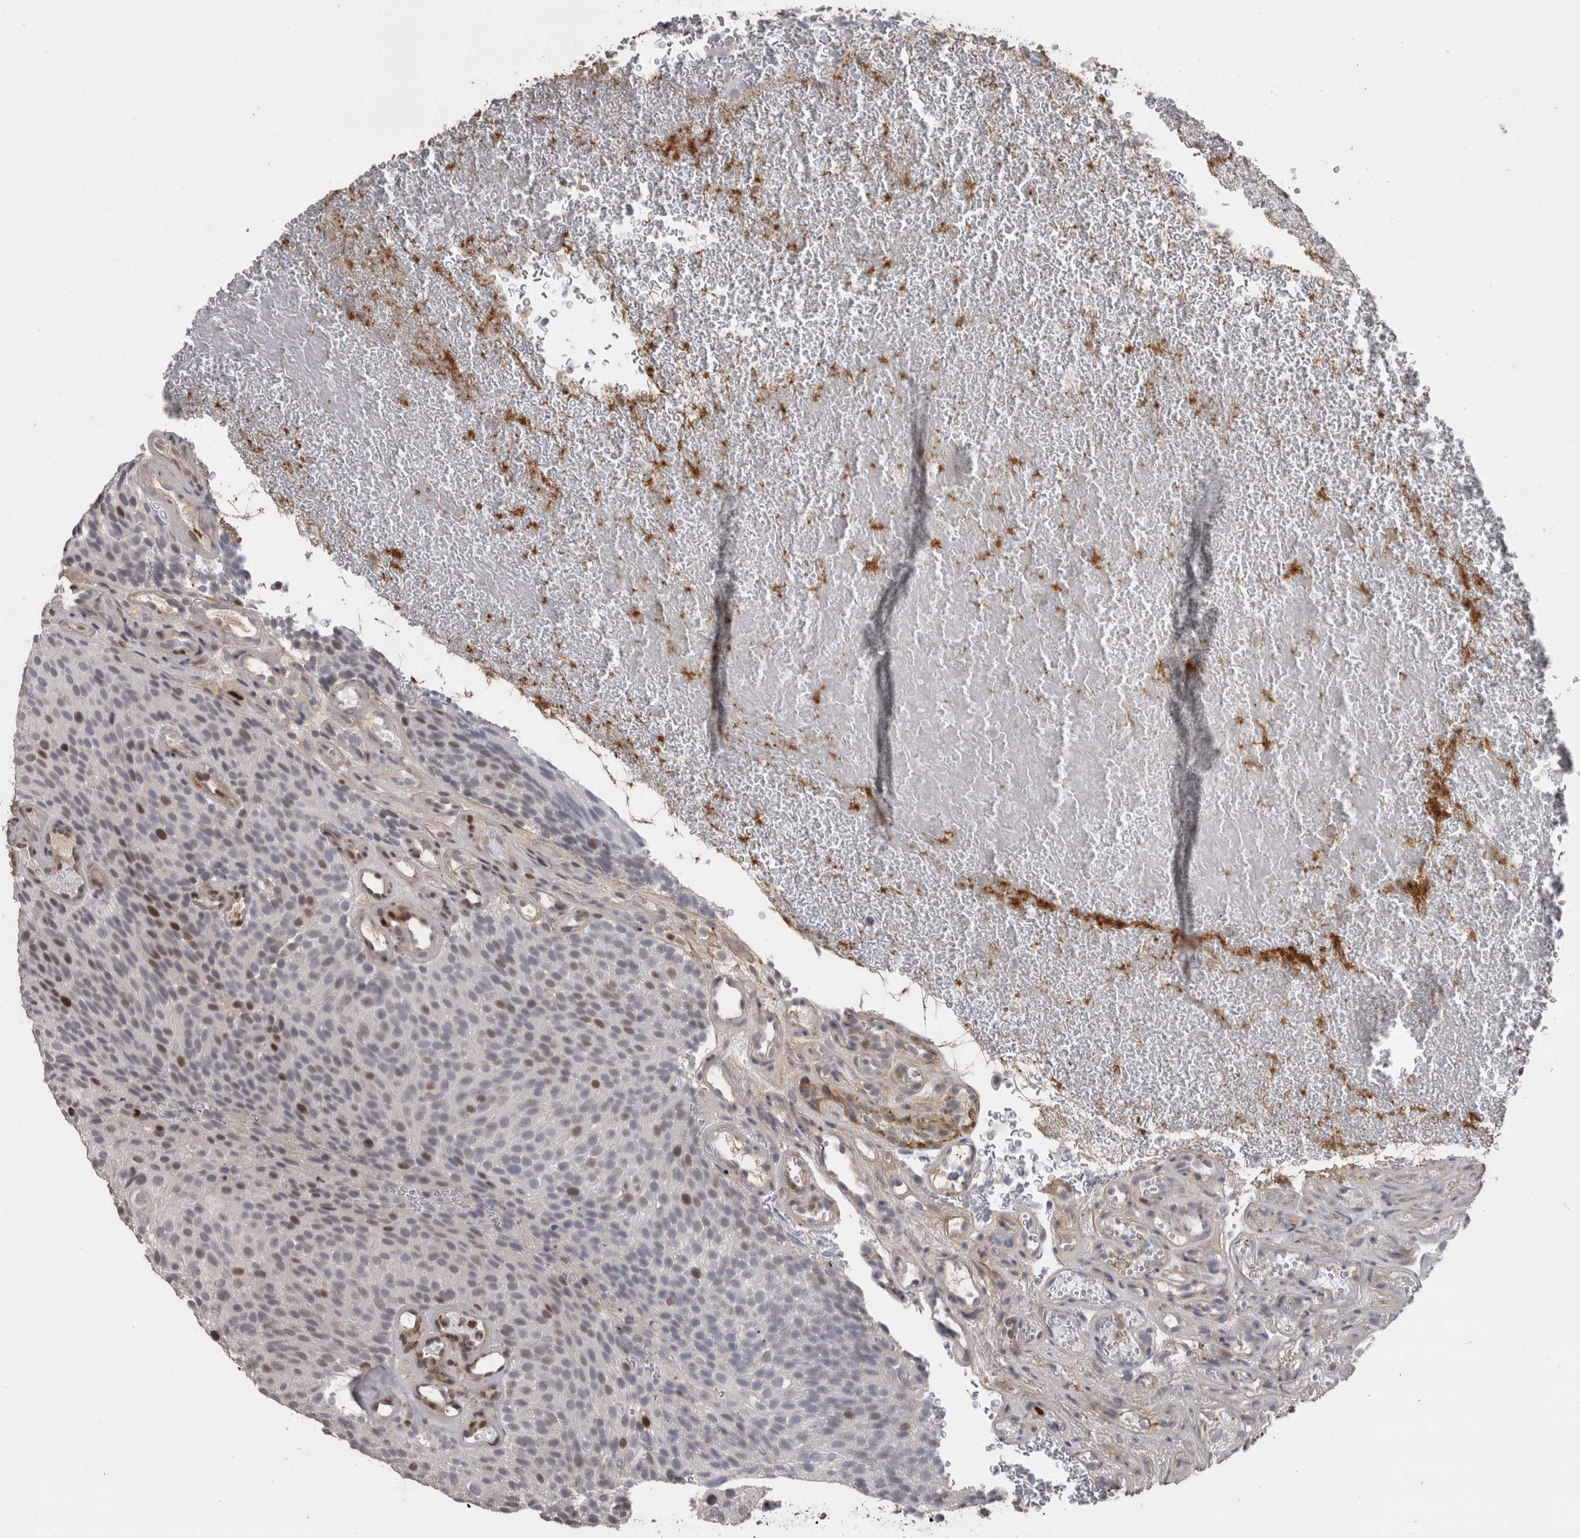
{"staining": {"intensity": "moderate", "quantity": "<25%", "location": "nuclear"}, "tissue": "urothelial cancer", "cell_type": "Tumor cells", "image_type": "cancer", "snomed": [{"axis": "morphology", "description": "Urothelial carcinoma, Low grade"}, {"axis": "topography", "description": "Urinary bladder"}], "caption": "High-magnification brightfield microscopy of urothelial cancer stained with DAB (brown) and counterstained with hematoxylin (blue). tumor cells exhibit moderate nuclear expression is appreciated in approximately<25% of cells.", "gene": "POLD2", "patient": {"sex": "male", "age": 78}}